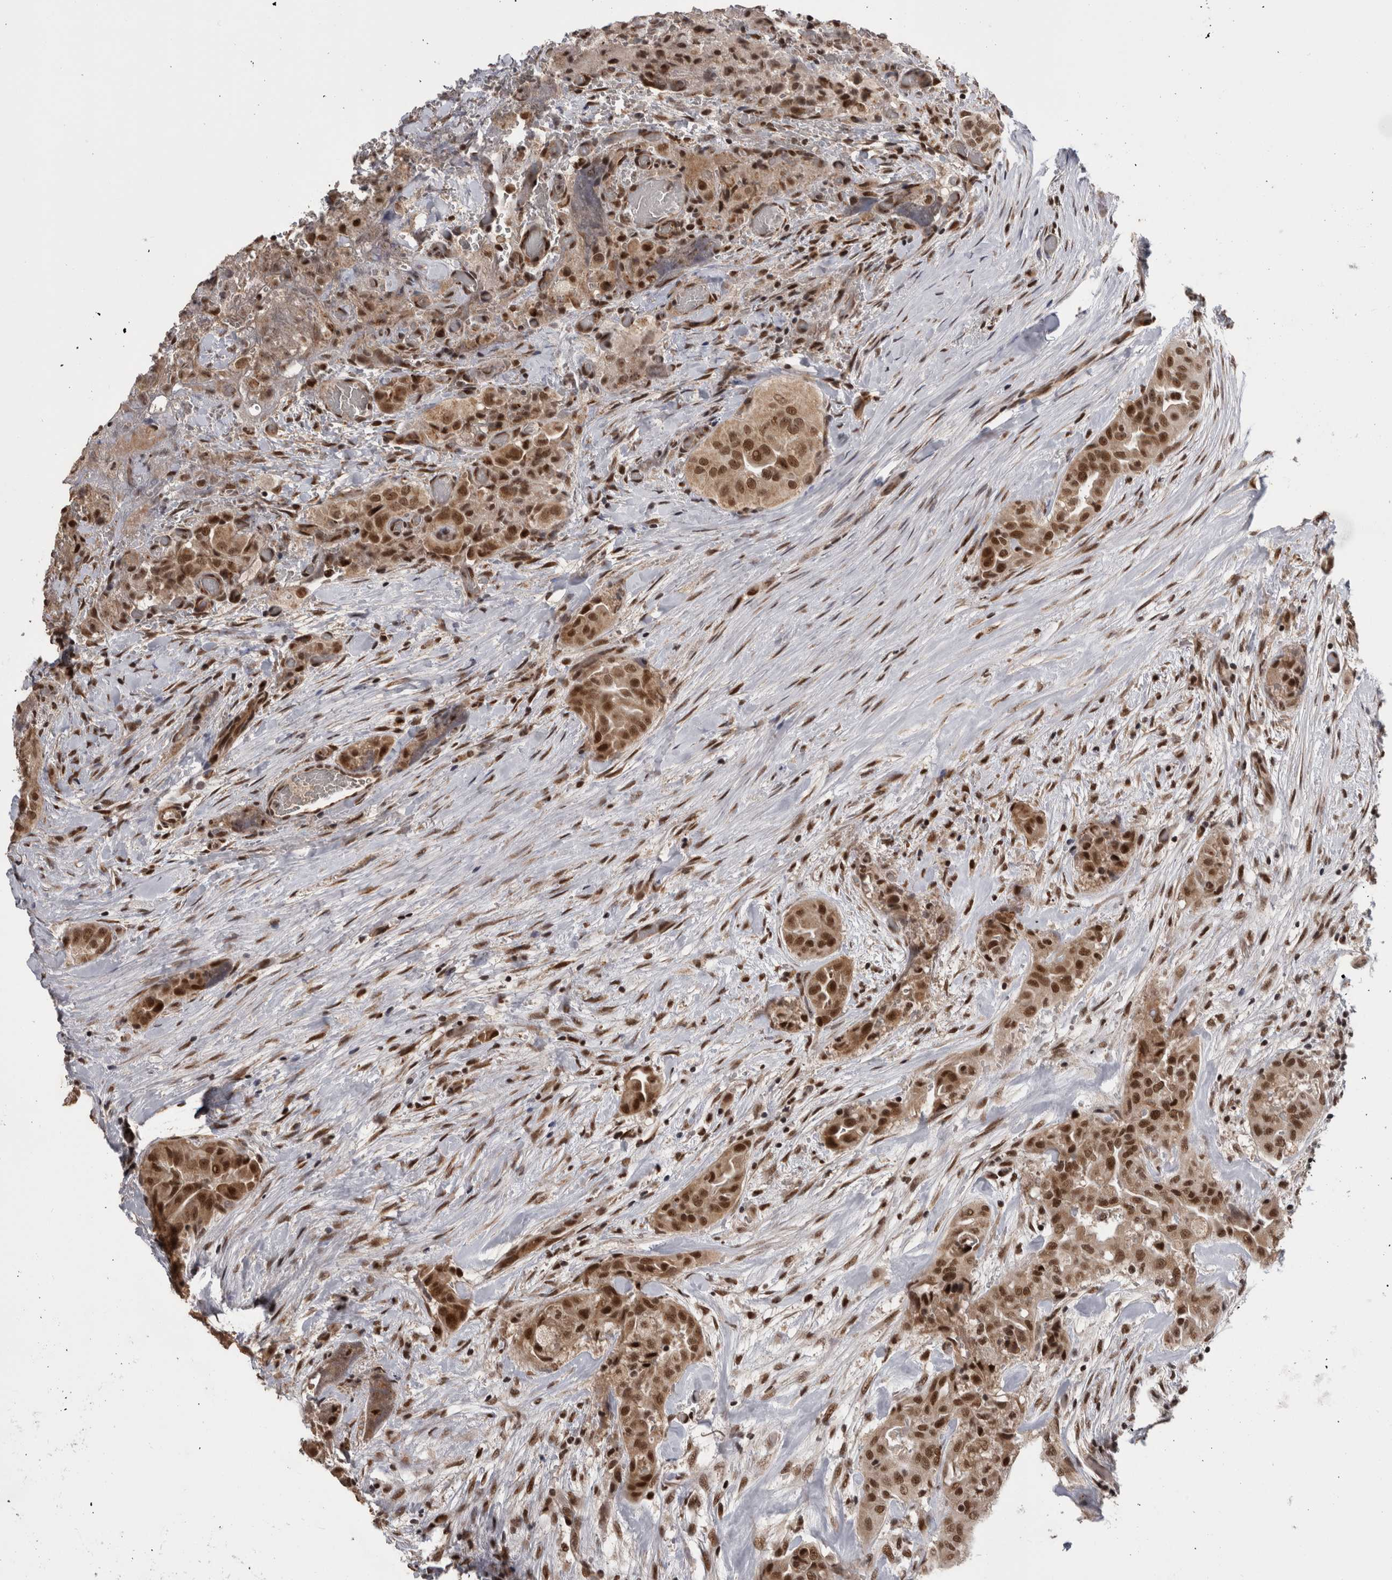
{"staining": {"intensity": "moderate", "quantity": ">75%", "location": "nuclear"}, "tissue": "thyroid cancer", "cell_type": "Tumor cells", "image_type": "cancer", "snomed": [{"axis": "morphology", "description": "Papillary adenocarcinoma, NOS"}, {"axis": "topography", "description": "Thyroid gland"}], "caption": "Human papillary adenocarcinoma (thyroid) stained with a brown dye demonstrates moderate nuclear positive staining in about >75% of tumor cells.", "gene": "CPSF2", "patient": {"sex": "female", "age": 59}}